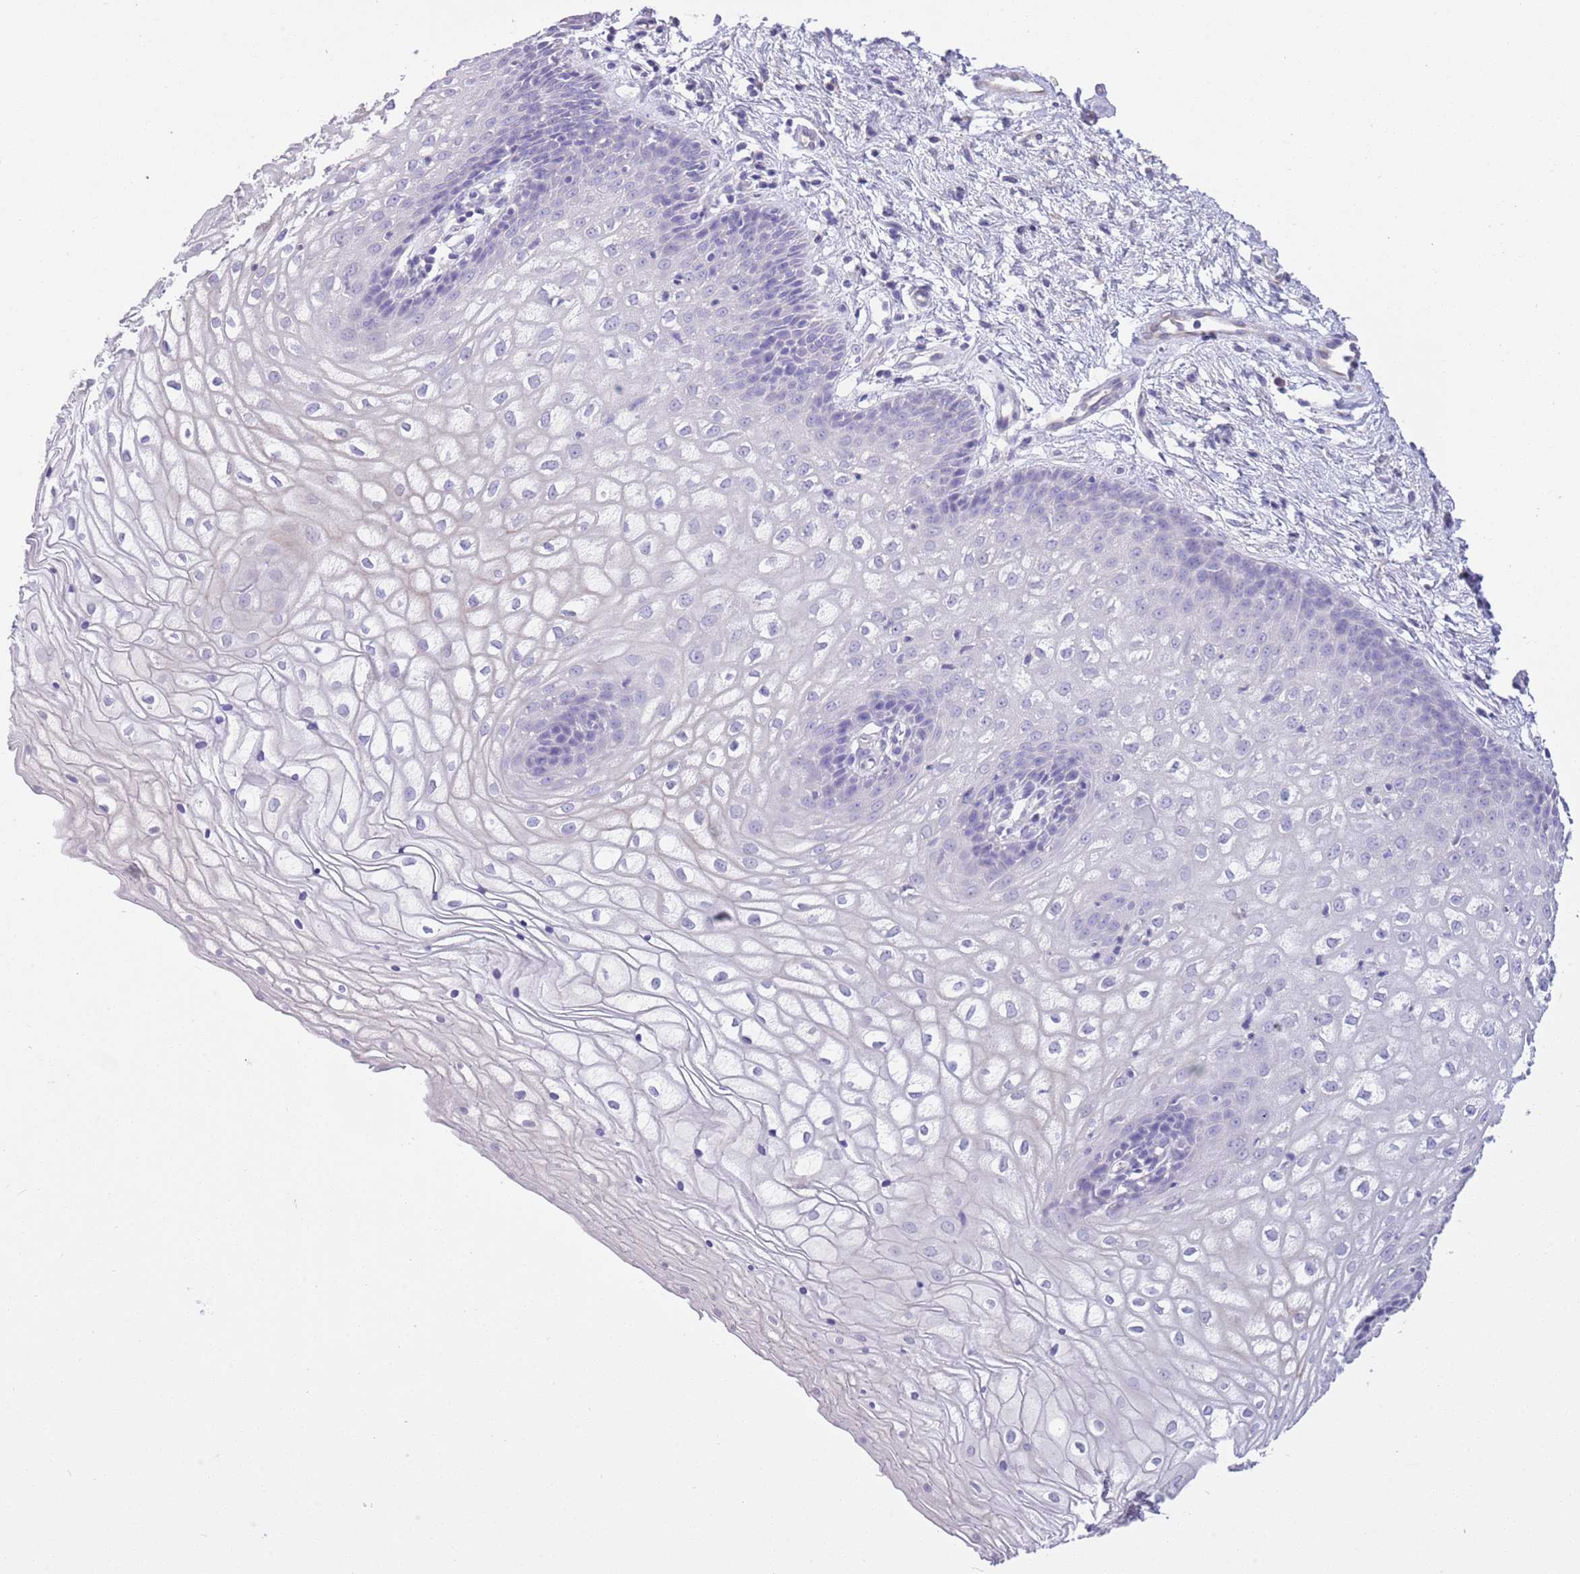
{"staining": {"intensity": "negative", "quantity": "none", "location": "none"}, "tissue": "vagina", "cell_type": "Squamous epithelial cells", "image_type": "normal", "snomed": [{"axis": "morphology", "description": "Normal tissue, NOS"}, {"axis": "topography", "description": "Vagina"}], "caption": "Vagina stained for a protein using immunohistochemistry (IHC) reveals no positivity squamous epithelial cells.", "gene": "SFTPA1", "patient": {"sex": "female", "age": 34}}